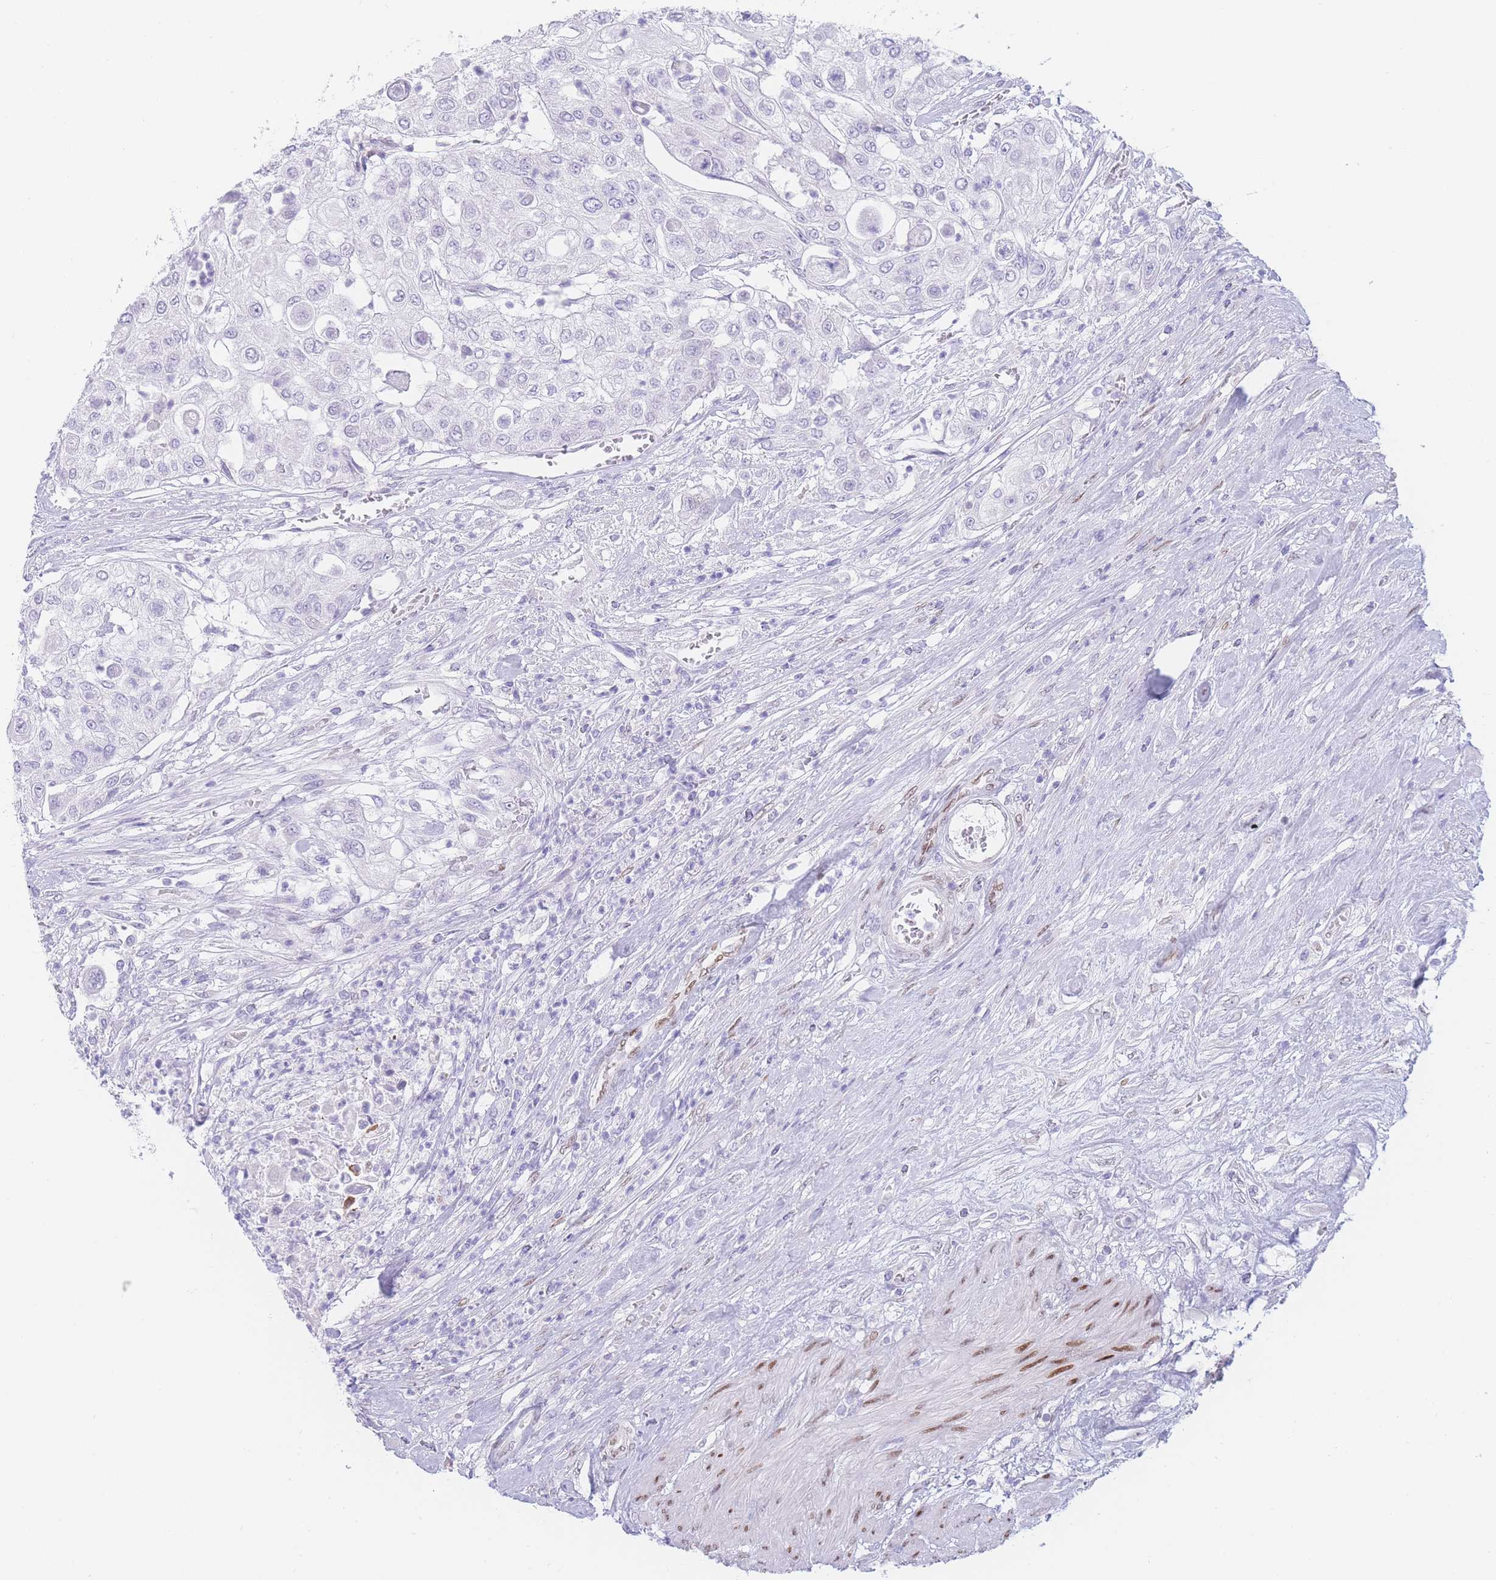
{"staining": {"intensity": "negative", "quantity": "none", "location": "none"}, "tissue": "urothelial cancer", "cell_type": "Tumor cells", "image_type": "cancer", "snomed": [{"axis": "morphology", "description": "Urothelial carcinoma, High grade"}, {"axis": "topography", "description": "Urinary bladder"}], "caption": "Immunohistochemistry (IHC) of urothelial cancer shows no expression in tumor cells.", "gene": "PSMB5", "patient": {"sex": "female", "age": 79}}